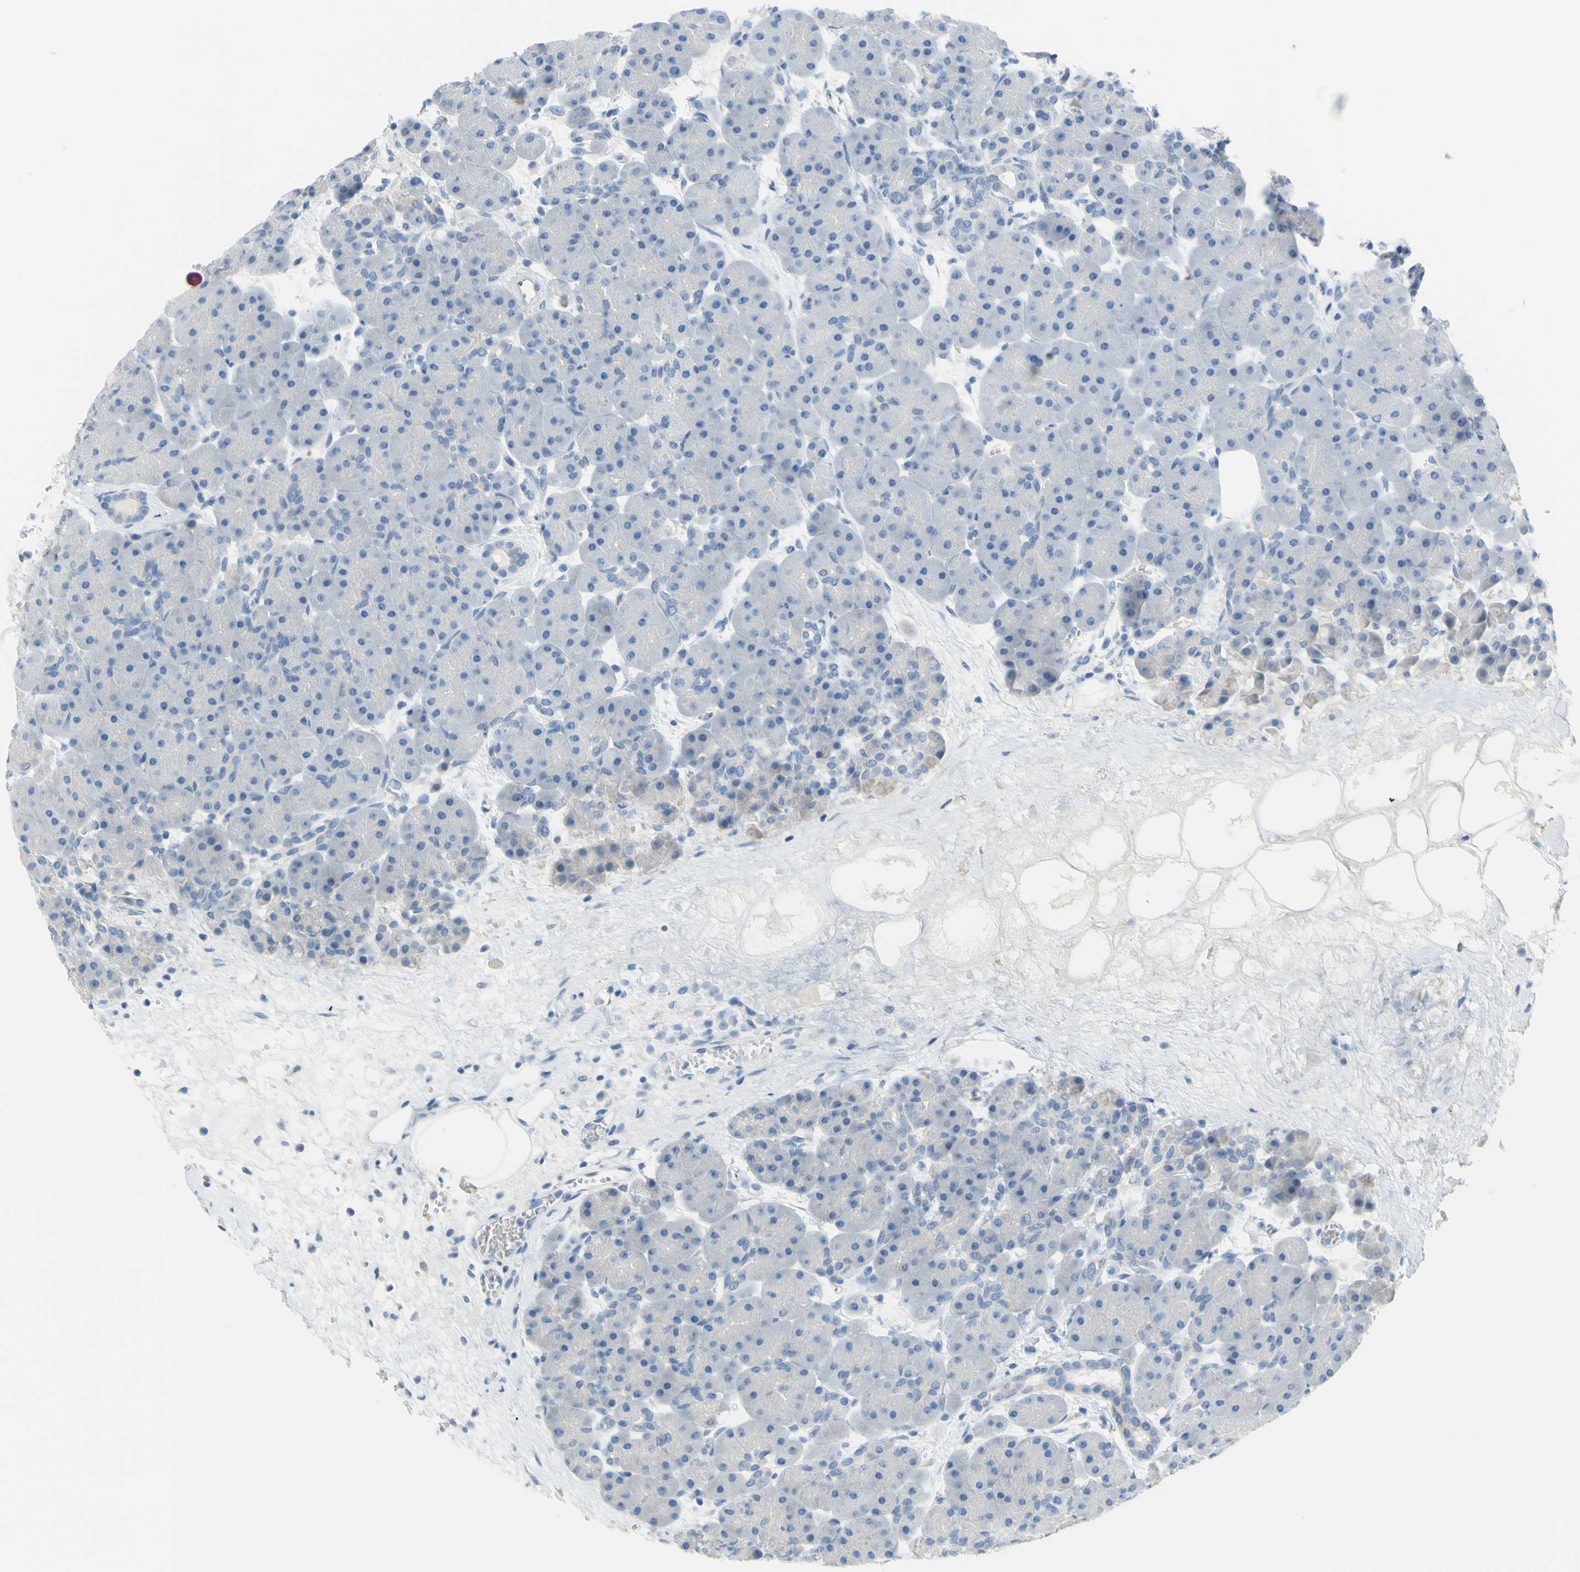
{"staining": {"intensity": "negative", "quantity": "none", "location": "none"}, "tissue": "pancreas", "cell_type": "Exocrine glandular cells", "image_type": "normal", "snomed": [{"axis": "morphology", "description": "Normal tissue, NOS"}, {"axis": "topography", "description": "Pancreas"}], "caption": "Human pancreas stained for a protein using IHC reveals no positivity in exocrine glandular cells.", "gene": "SLC1A2", "patient": {"sex": "male", "age": 66}}